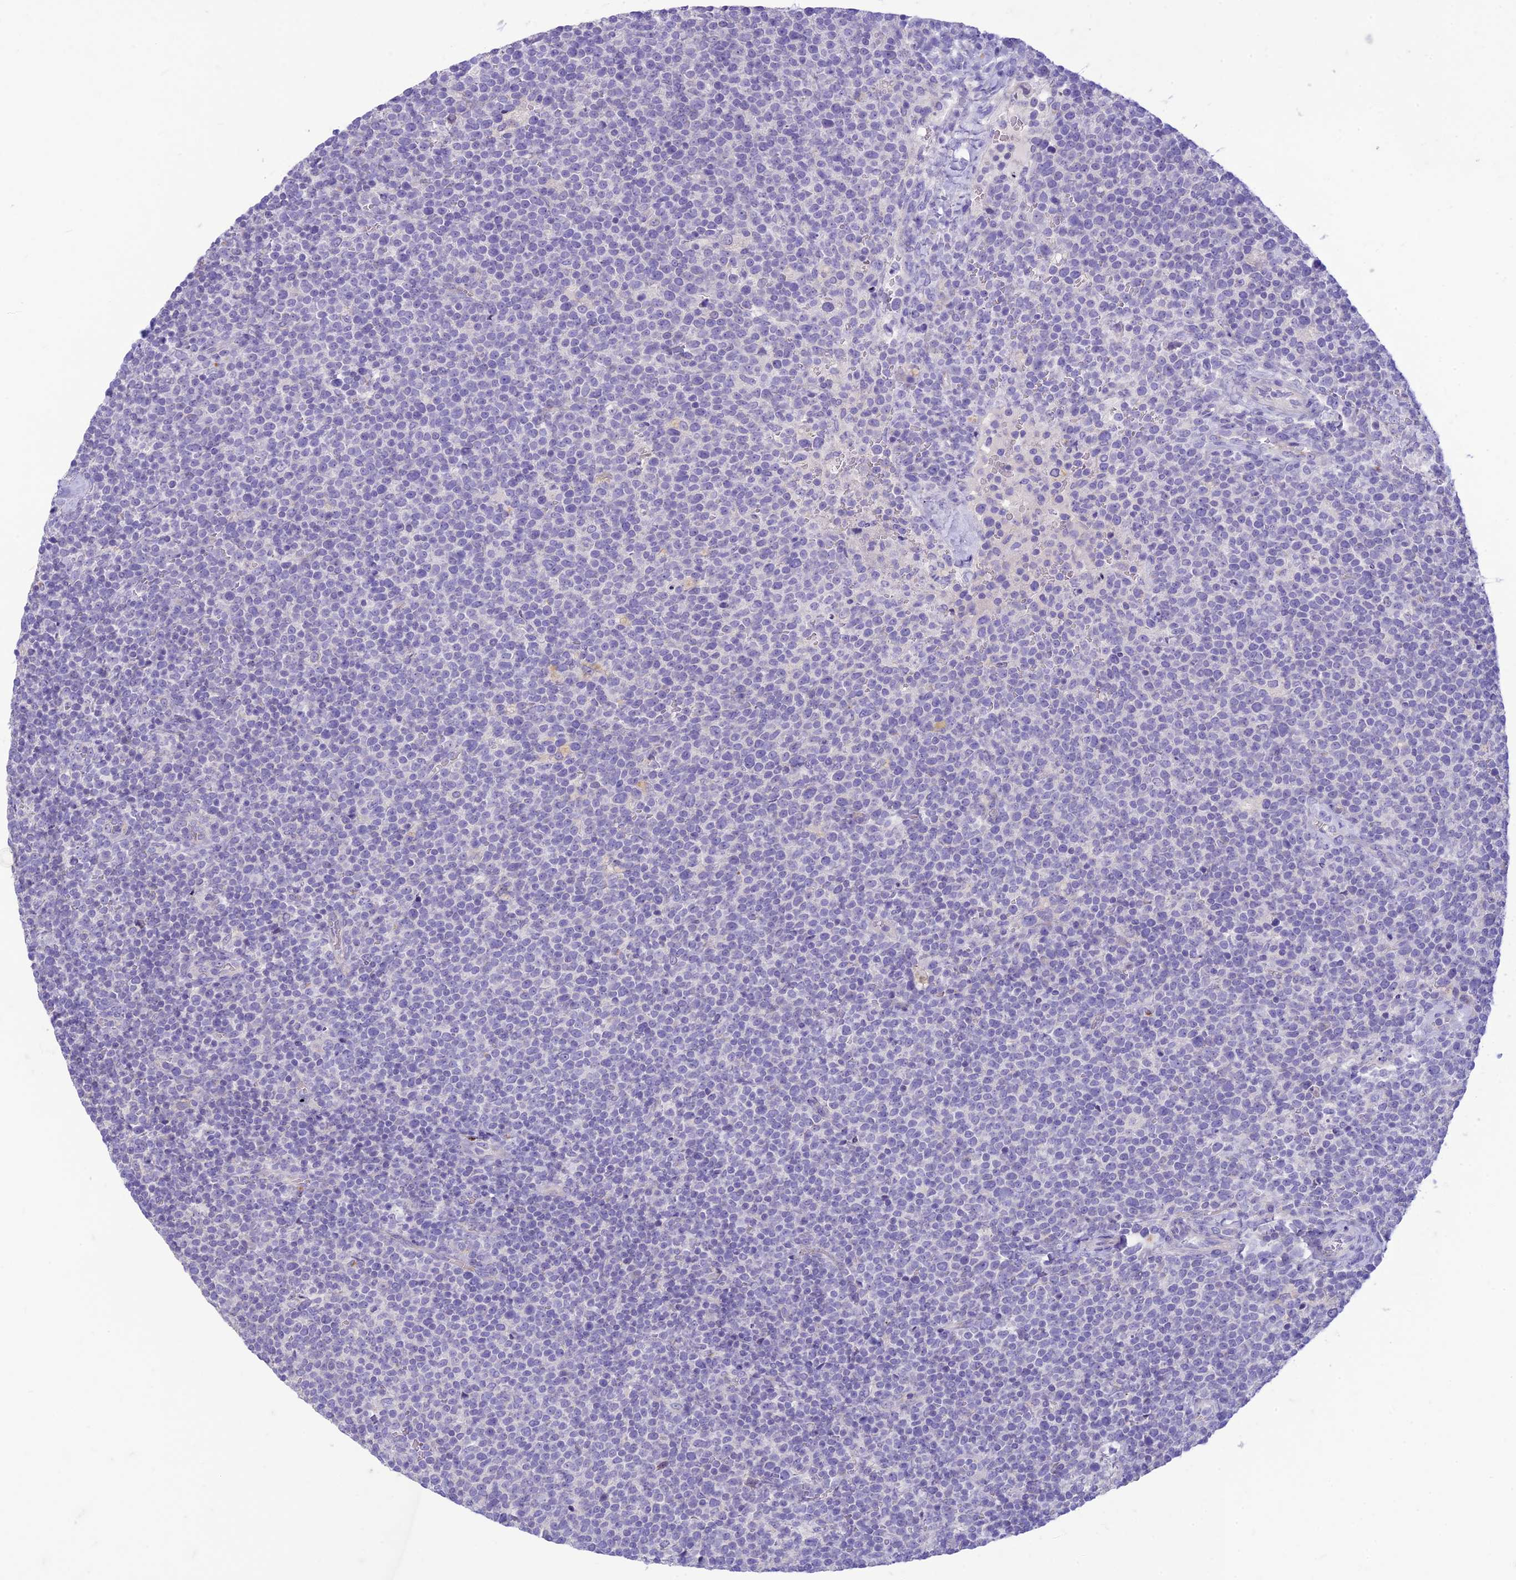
{"staining": {"intensity": "negative", "quantity": "none", "location": "none"}, "tissue": "lymphoma", "cell_type": "Tumor cells", "image_type": "cancer", "snomed": [{"axis": "morphology", "description": "Malignant lymphoma, non-Hodgkin's type, High grade"}, {"axis": "topography", "description": "Lymph node"}], "caption": "An image of malignant lymphoma, non-Hodgkin's type (high-grade) stained for a protein displays no brown staining in tumor cells.", "gene": "DHDH", "patient": {"sex": "male", "age": 61}}